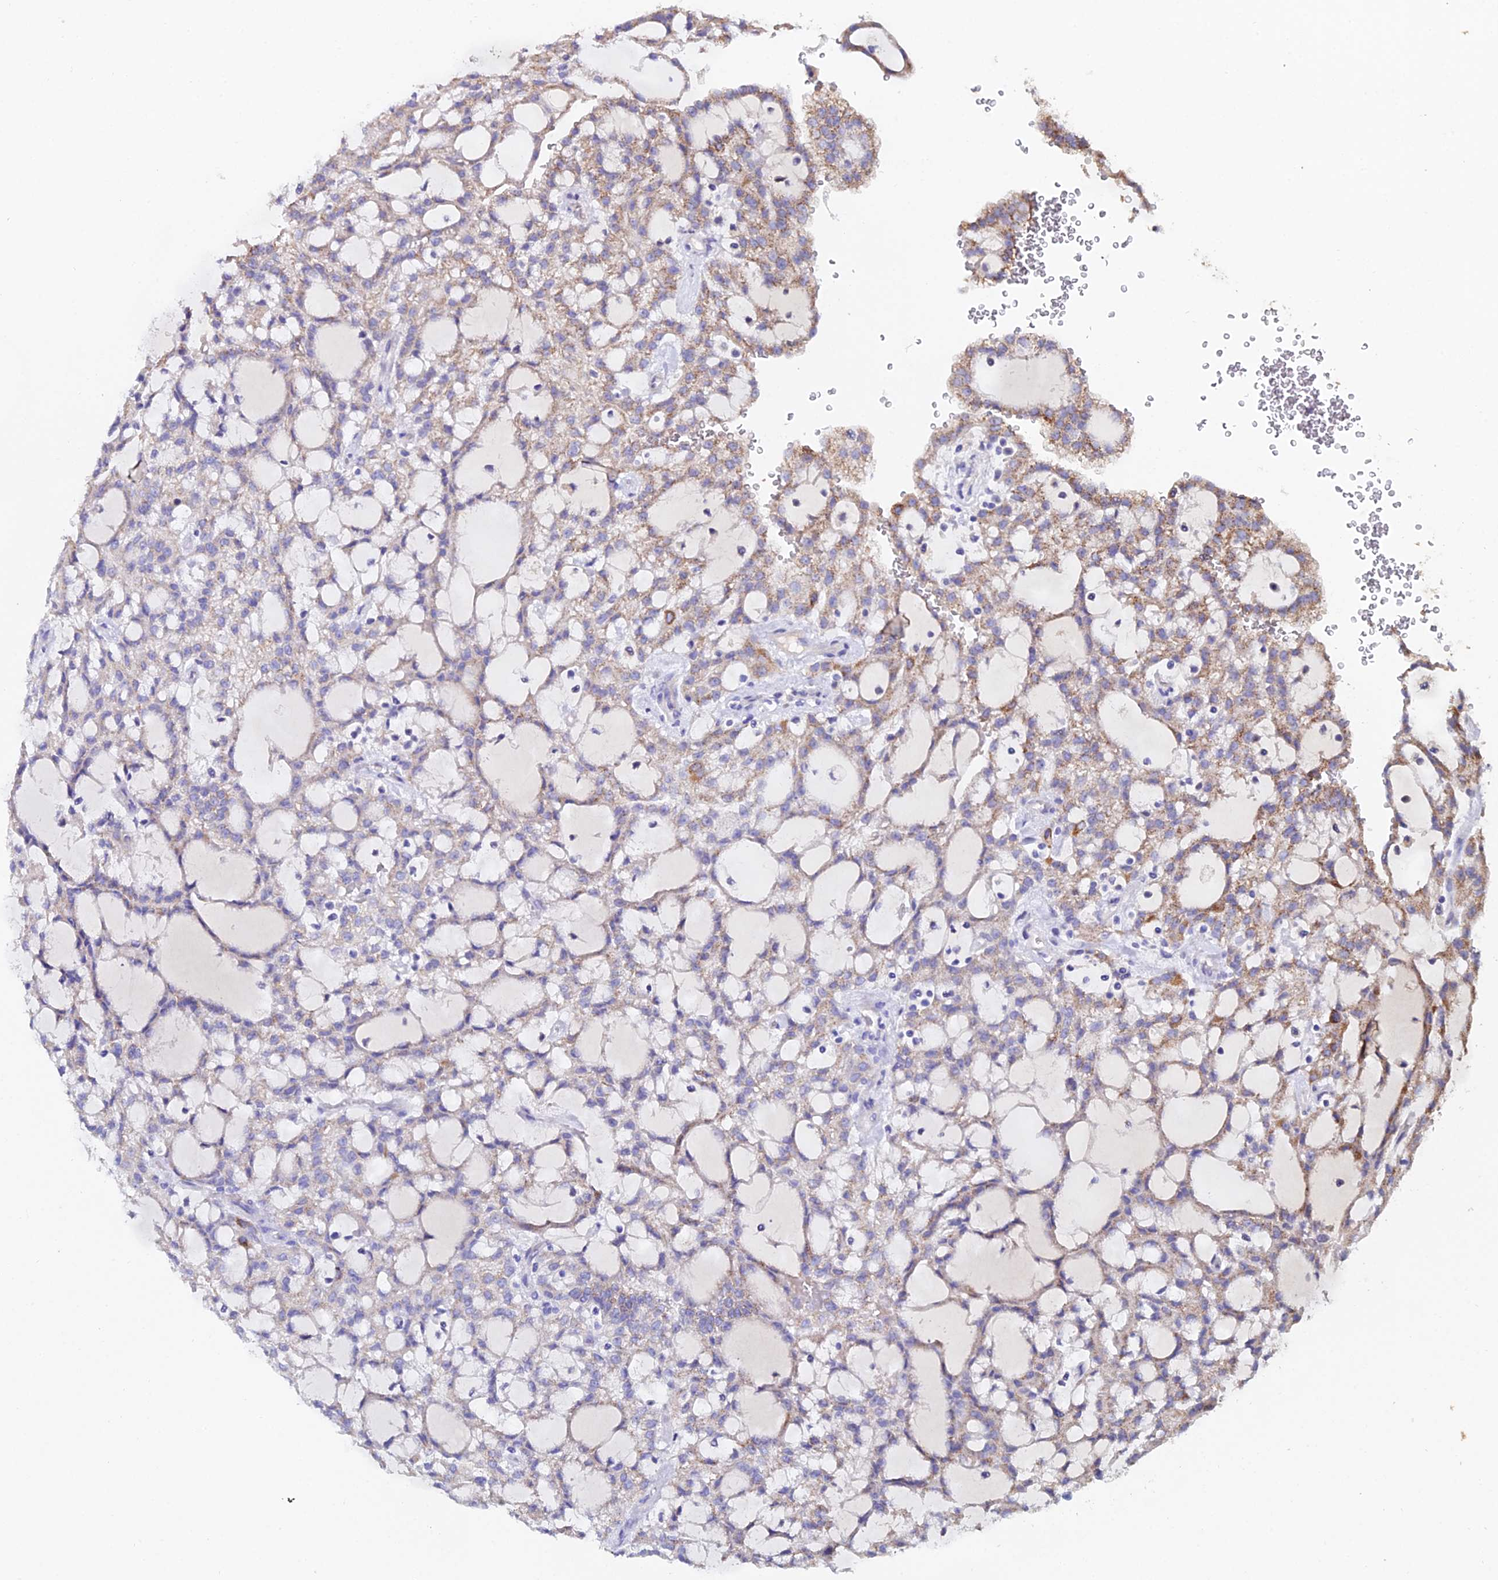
{"staining": {"intensity": "weak", "quantity": "<25%", "location": "cytoplasmic/membranous"}, "tissue": "renal cancer", "cell_type": "Tumor cells", "image_type": "cancer", "snomed": [{"axis": "morphology", "description": "Adenocarcinoma, NOS"}, {"axis": "topography", "description": "Kidney"}], "caption": "Renal cancer was stained to show a protein in brown. There is no significant expression in tumor cells.", "gene": "ESRRG", "patient": {"sex": "male", "age": 63}}